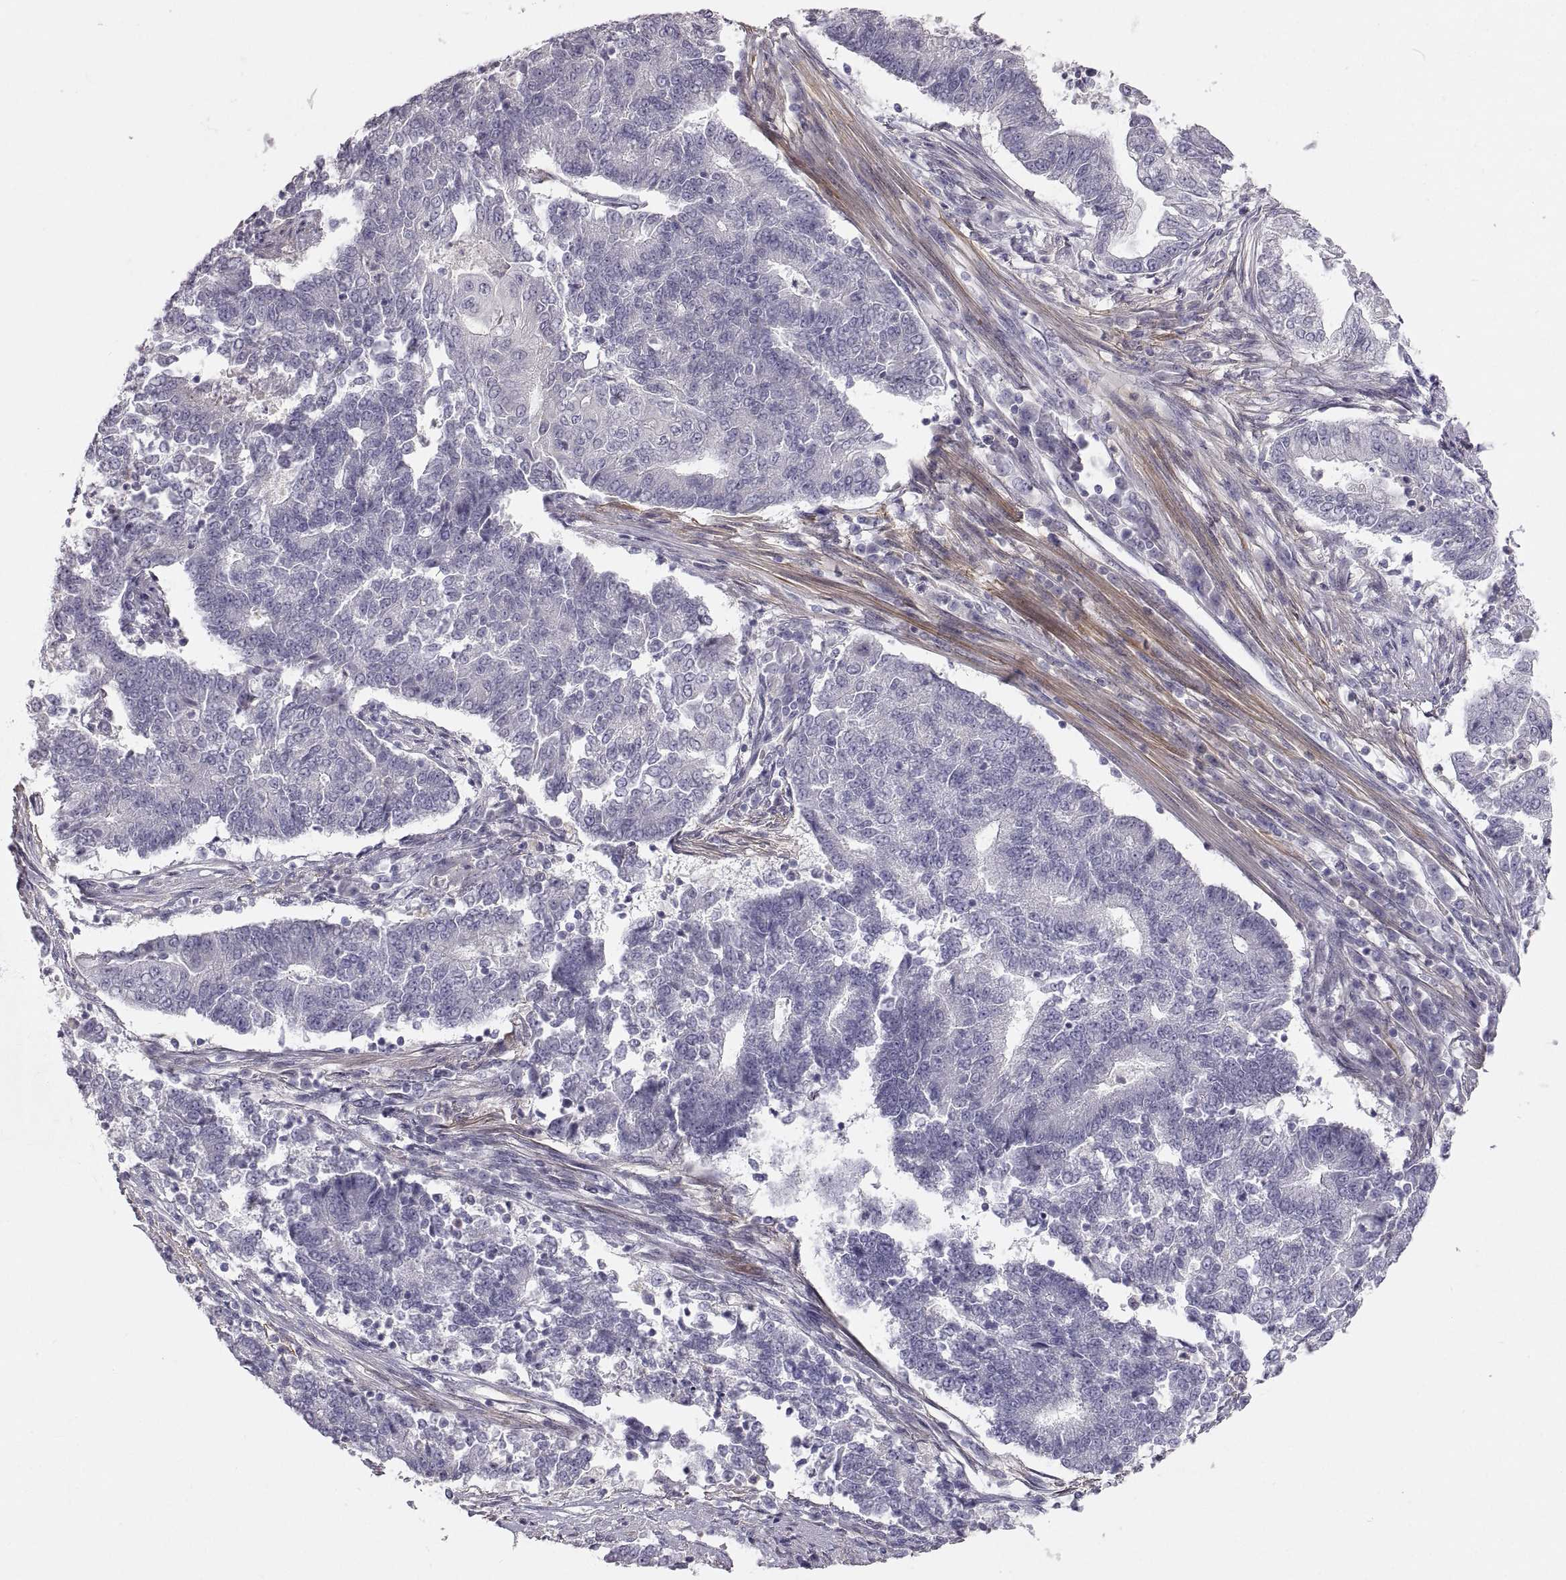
{"staining": {"intensity": "negative", "quantity": "none", "location": "none"}, "tissue": "endometrial cancer", "cell_type": "Tumor cells", "image_type": "cancer", "snomed": [{"axis": "morphology", "description": "Adenocarcinoma, NOS"}, {"axis": "topography", "description": "Uterus"}, {"axis": "topography", "description": "Endometrium"}], "caption": "Tumor cells show no significant staining in endometrial cancer.", "gene": "PGM5", "patient": {"sex": "female", "age": 54}}